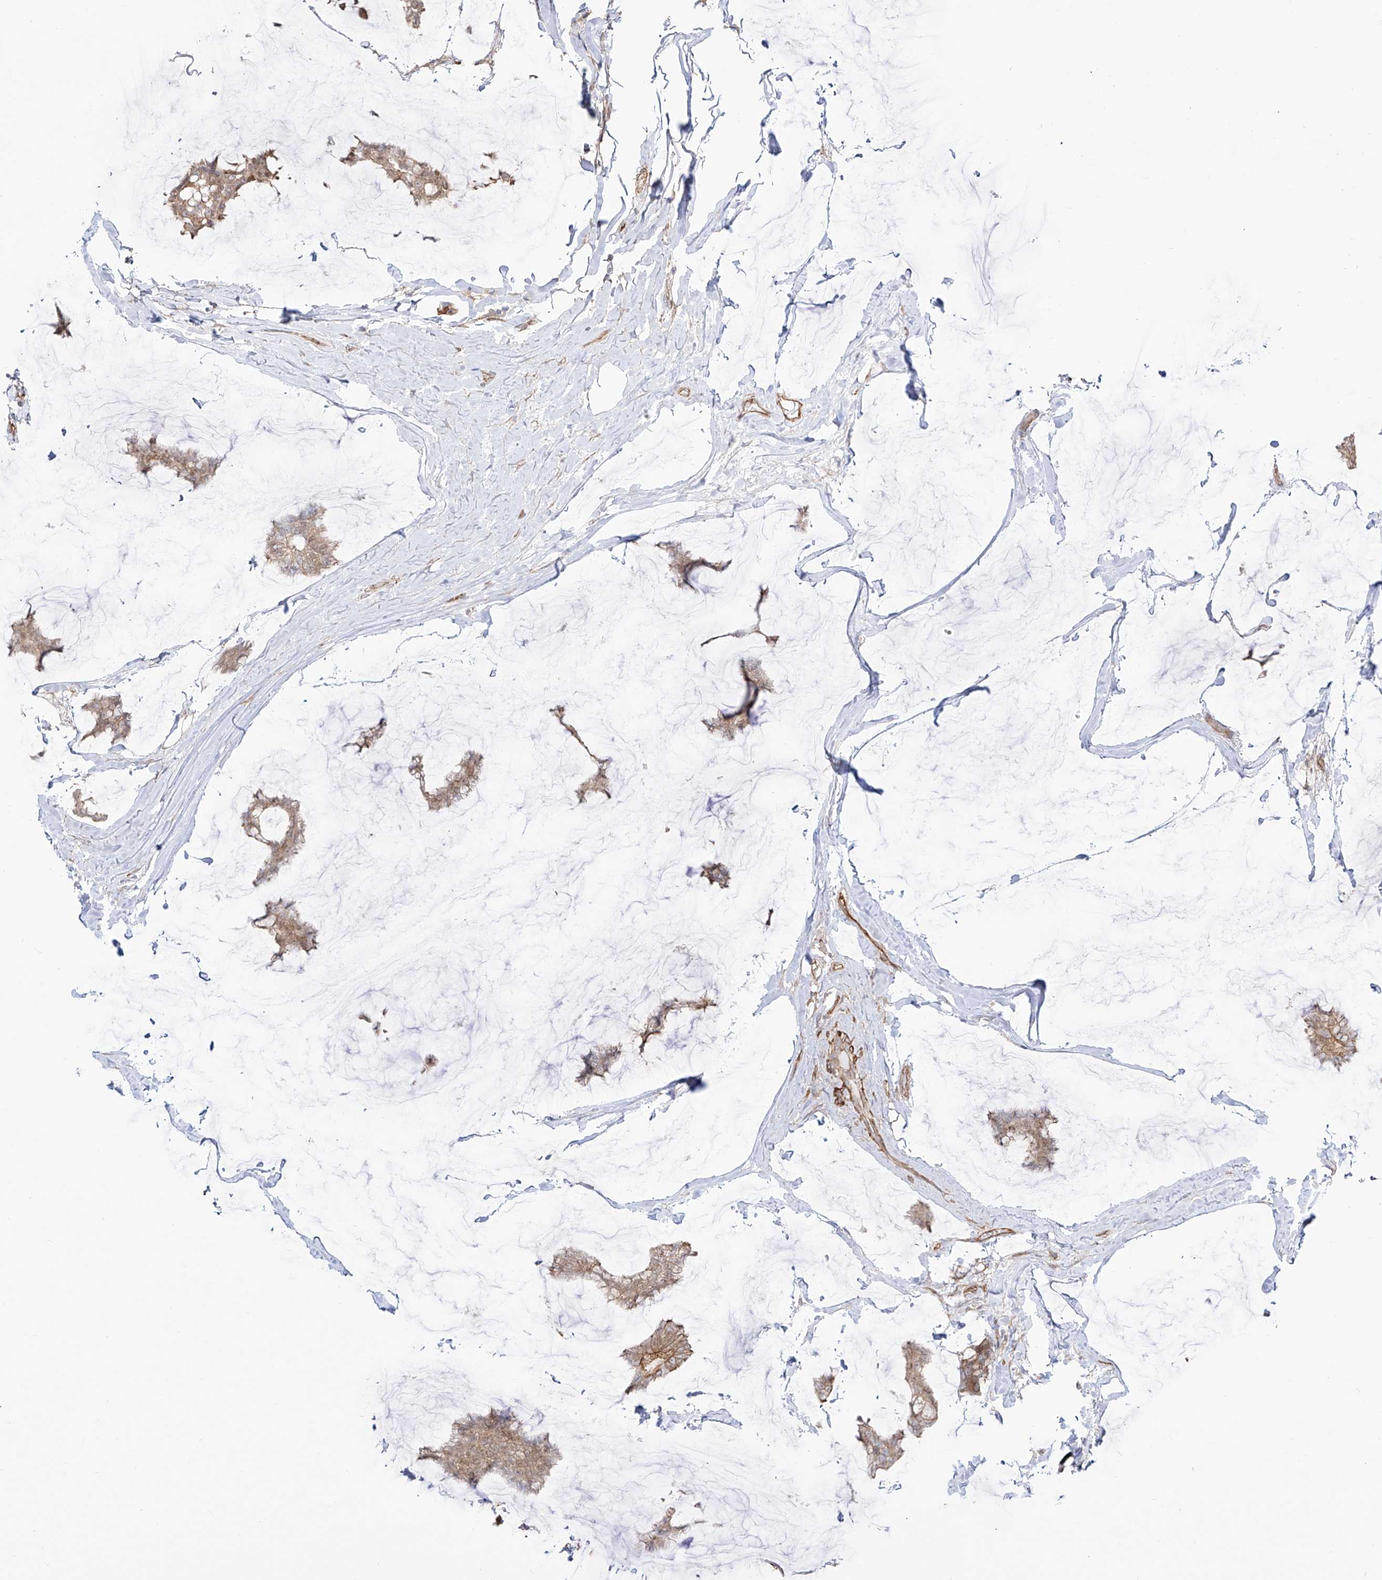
{"staining": {"intensity": "weak", "quantity": ">75%", "location": "cytoplasmic/membranous"}, "tissue": "breast cancer", "cell_type": "Tumor cells", "image_type": "cancer", "snomed": [{"axis": "morphology", "description": "Duct carcinoma"}, {"axis": "topography", "description": "Breast"}], "caption": "Immunohistochemical staining of human breast cancer demonstrates low levels of weak cytoplasmic/membranous protein staining in approximately >75% of tumor cells. (DAB (3,3'-diaminobenzidine) = brown stain, brightfield microscopy at high magnification).", "gene": "ZNF180", "patient": {"sex": "female", "age": 93}}